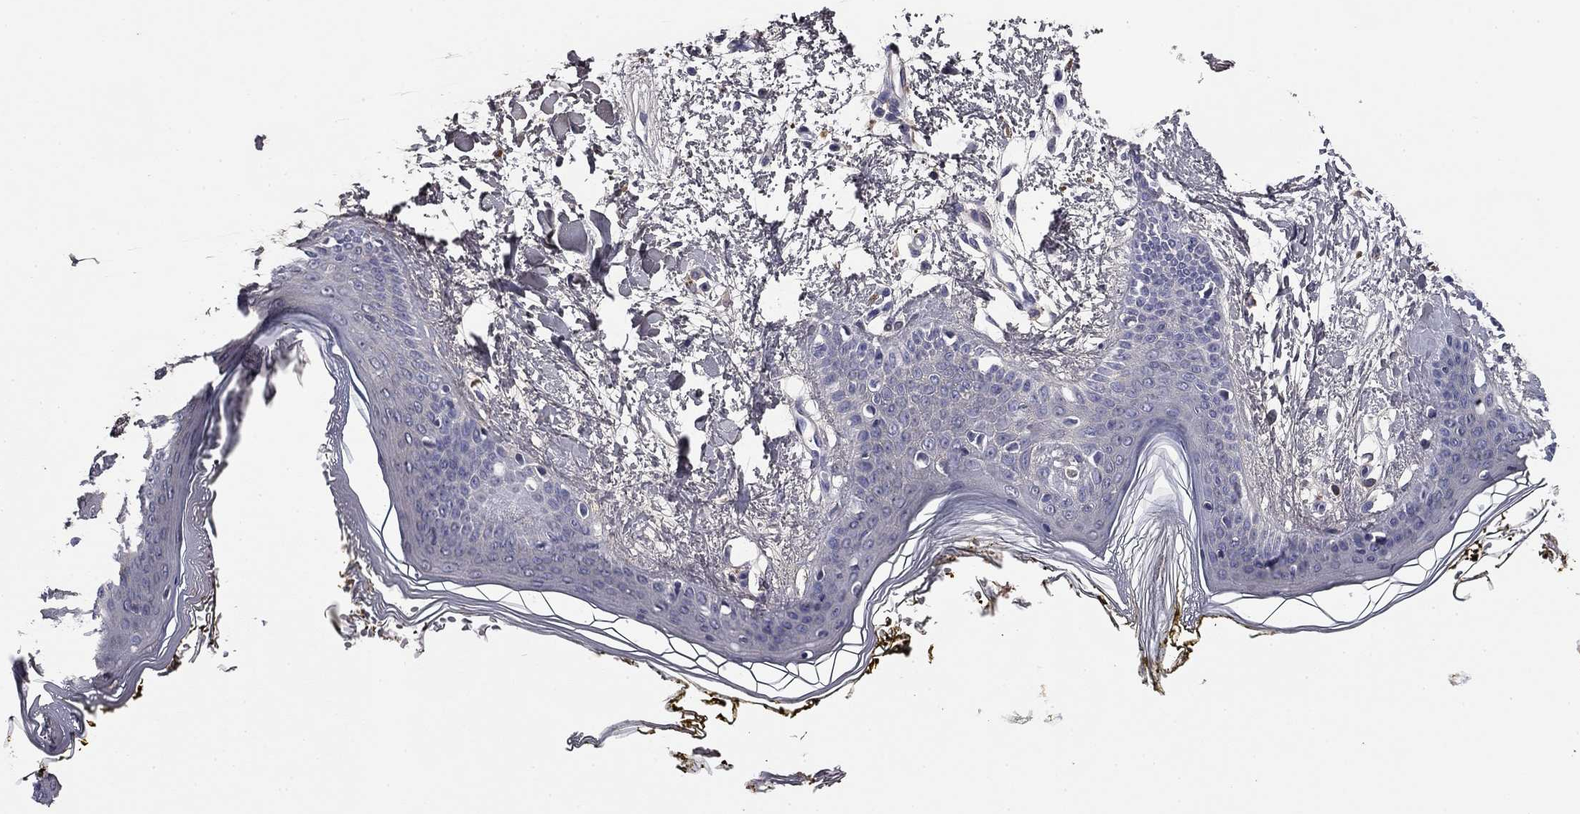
{"staining": {"intensity": "negative", "quantity": "none", "location": "none"}, "tissue": "skin", "cell_type": "Fibroblasts", "image_type": "normal", "snomed": [{"axis": "morphology", "description": "Normal tissue, NOS"}, {"axis": "topography", "description": "Skin"}], "caption": "A photomicrograph of human skin is negative for staining in fibroblasts.", "gene": "COL2A1", "patient": {"sex": "female", "age": 34}}